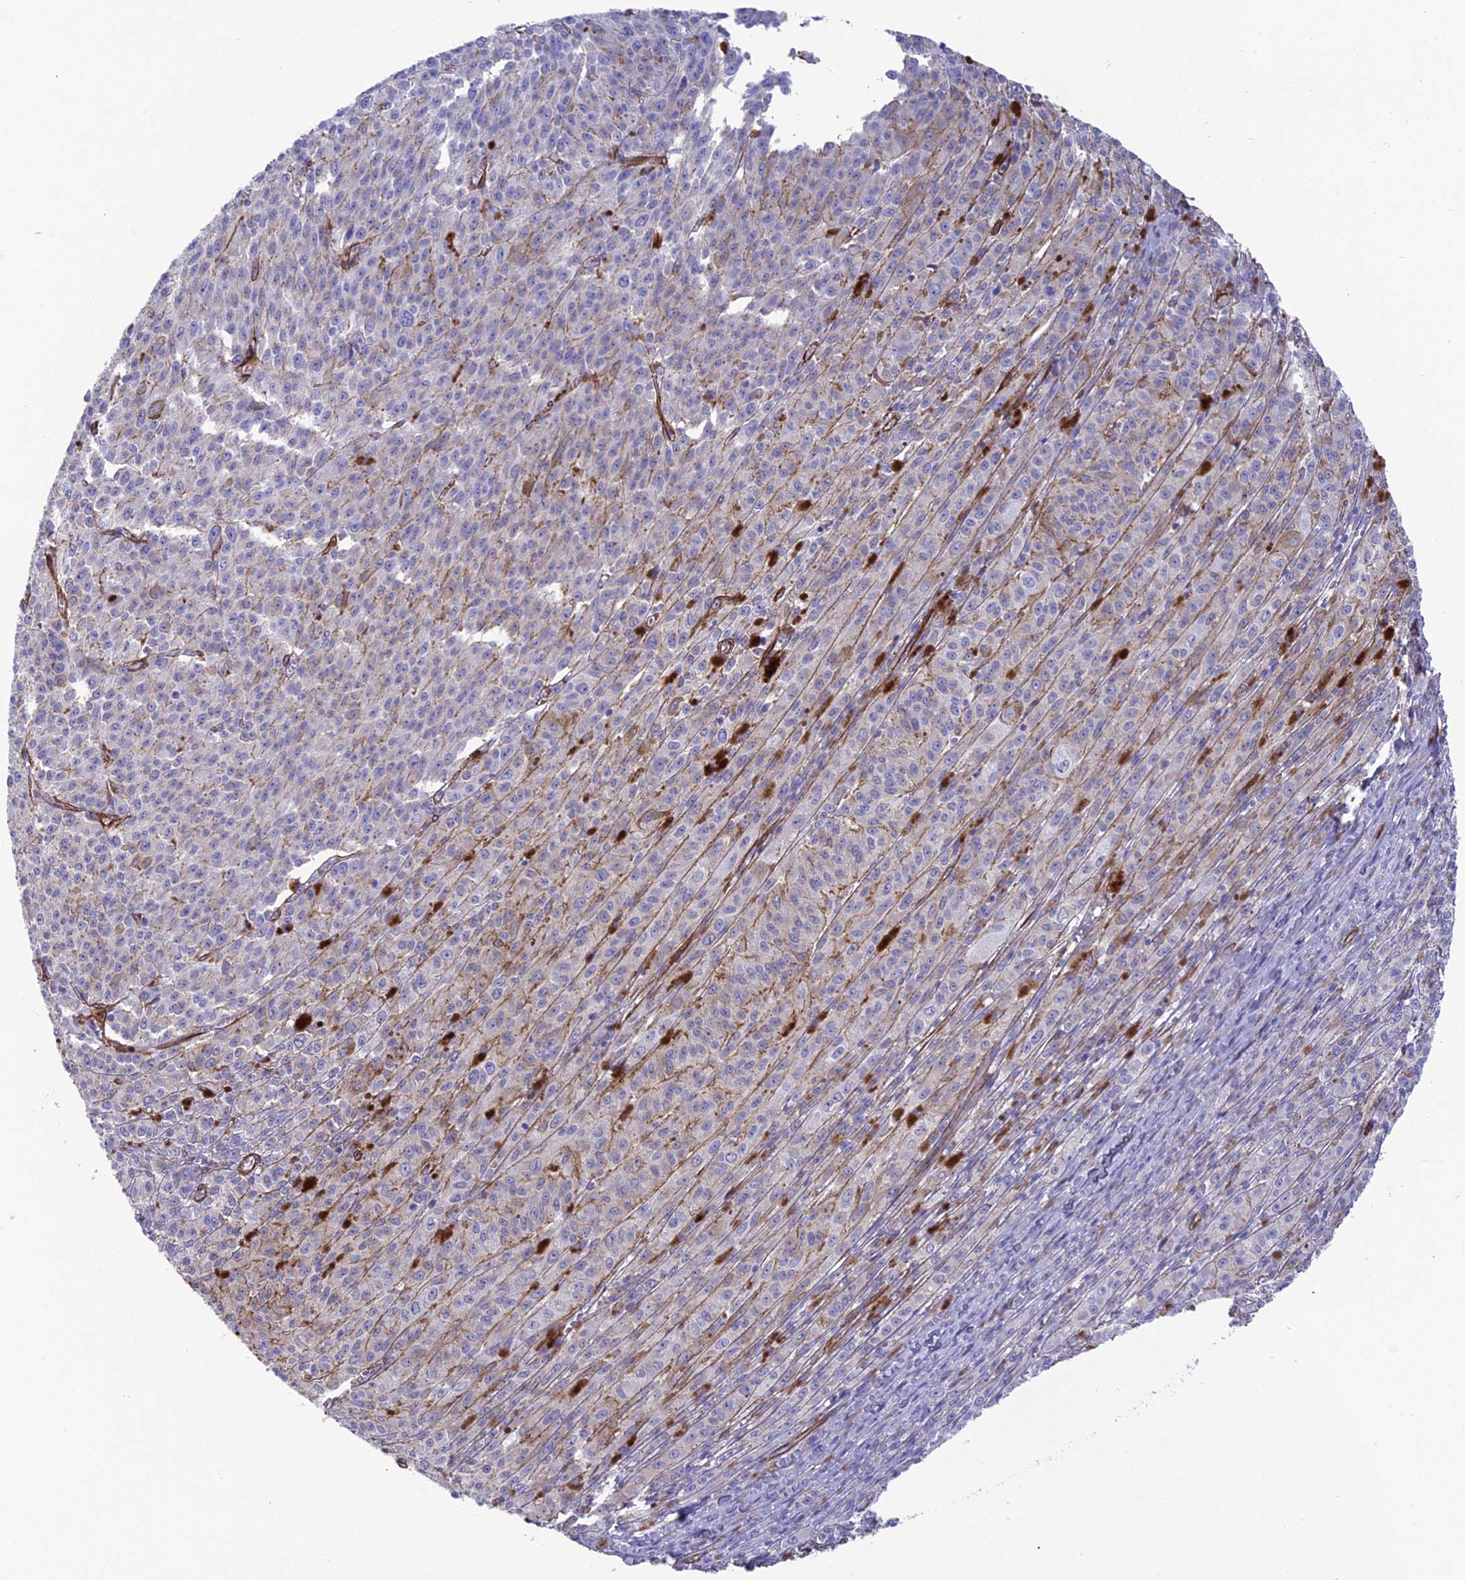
{"staining": {"intensity": "weak", "quantity": "<25%", "location": "cytoplasmic/membranous"}, "tissue": "melanoma", "cell_type": "Tumor cells", "image_type": "cancer", "snomed": [{"axis": "morphology", "description": "Malignant melanoma, NOS"}, {"axis": "topography", "description": "Skin"}], "caption": "Tumor cells show no significant positivity in melanoma.", "gene": "TNS1", "patient": {"sex": "female", "age": 52}}